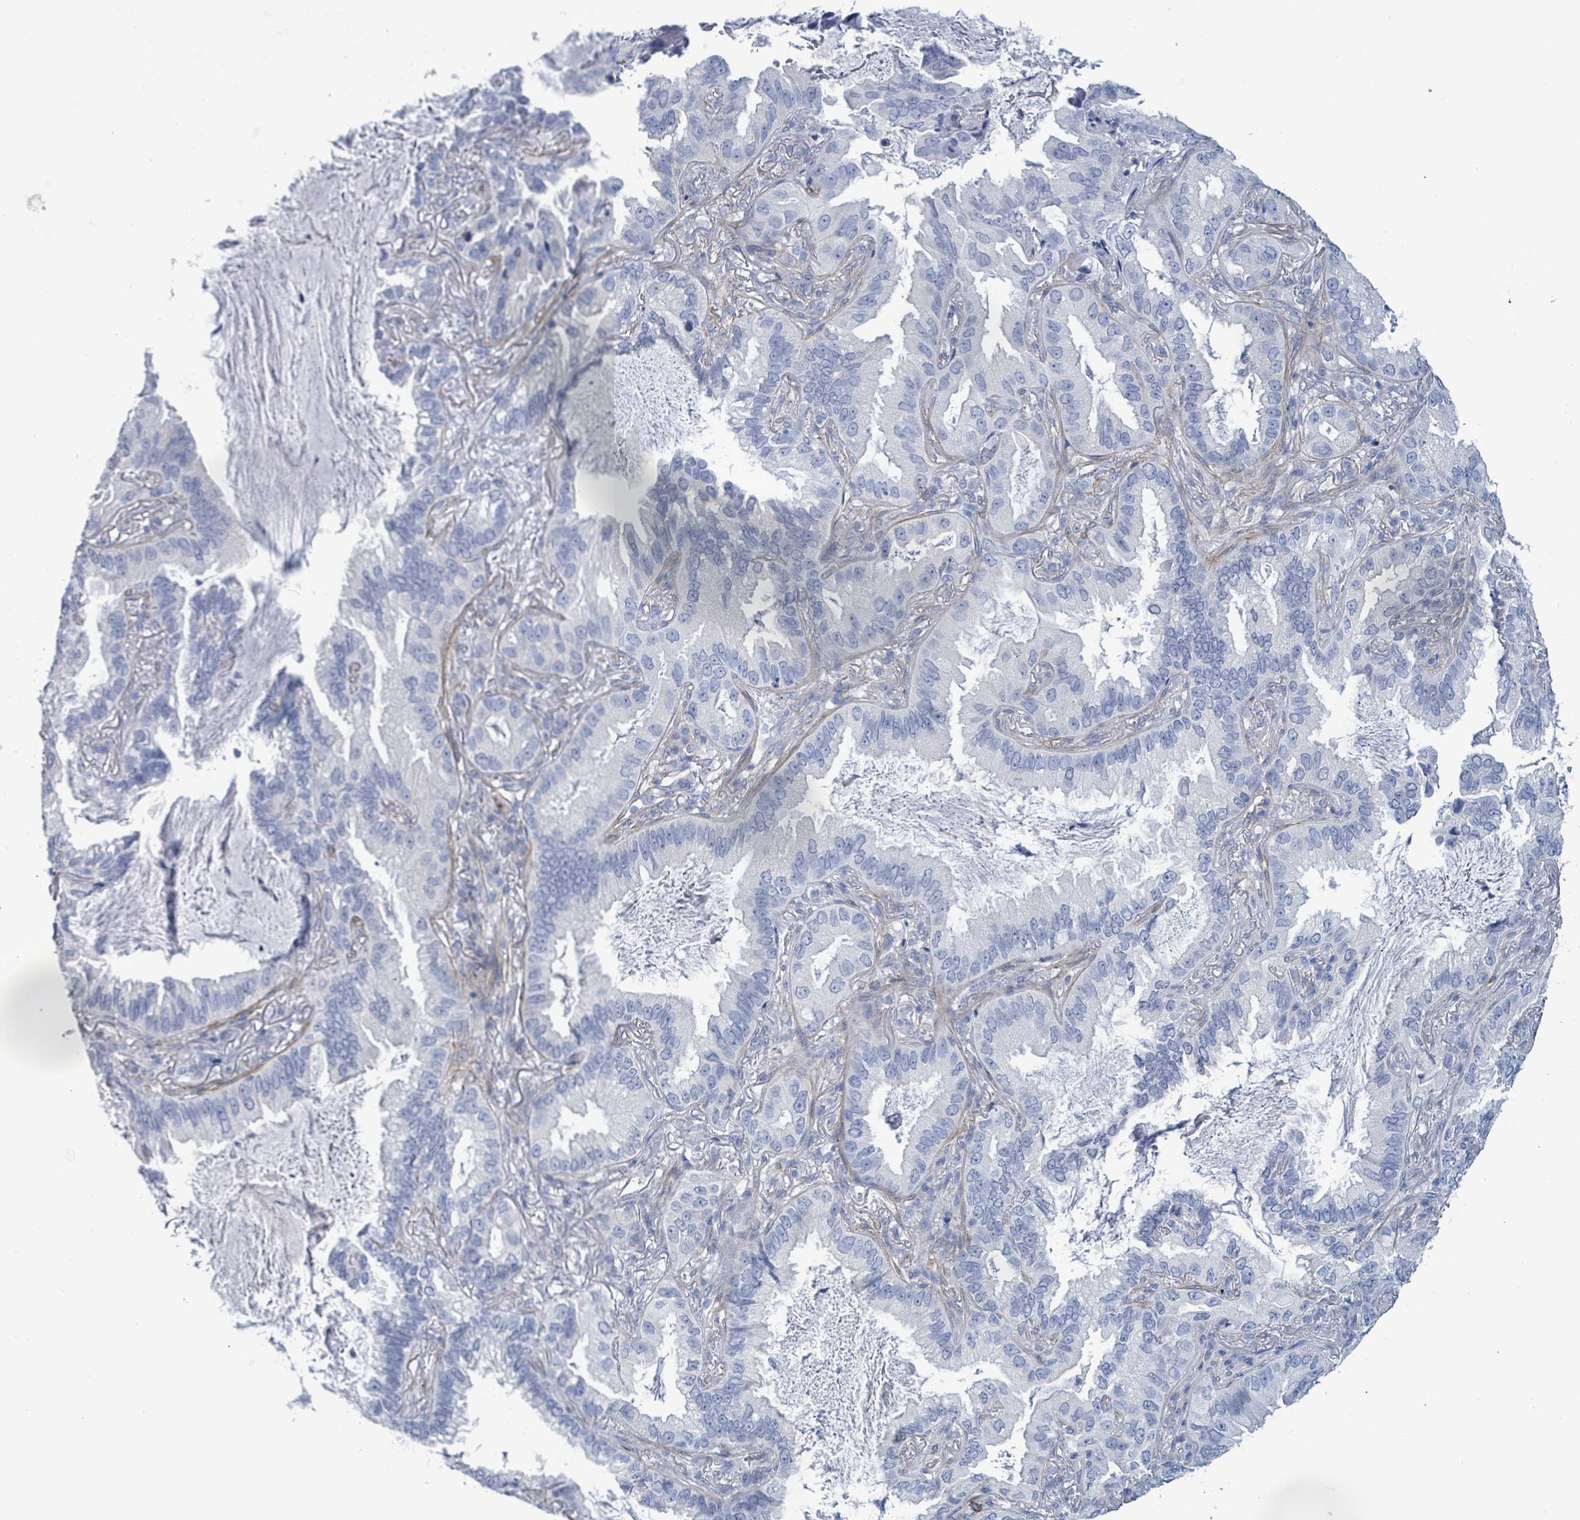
{"staining": {"intensity": "negative", "quantity": "none", "location": "none"}, "tissue": "lung cancer", "cell_type": "Tumor cells", "image_type": "cancer", "snomed": [{"axis": "morphology", "description": "Adenocarcinoma, NOS"}, {"axis": "topography", "description": "Lung"}], "caption": "Immunohistochemistry micrograph of lung cancer stained for a protein (brown), which shows no staining in tumor cells.", "gene": "PKLR", "patient": {"sex": "female", "age": 69}}